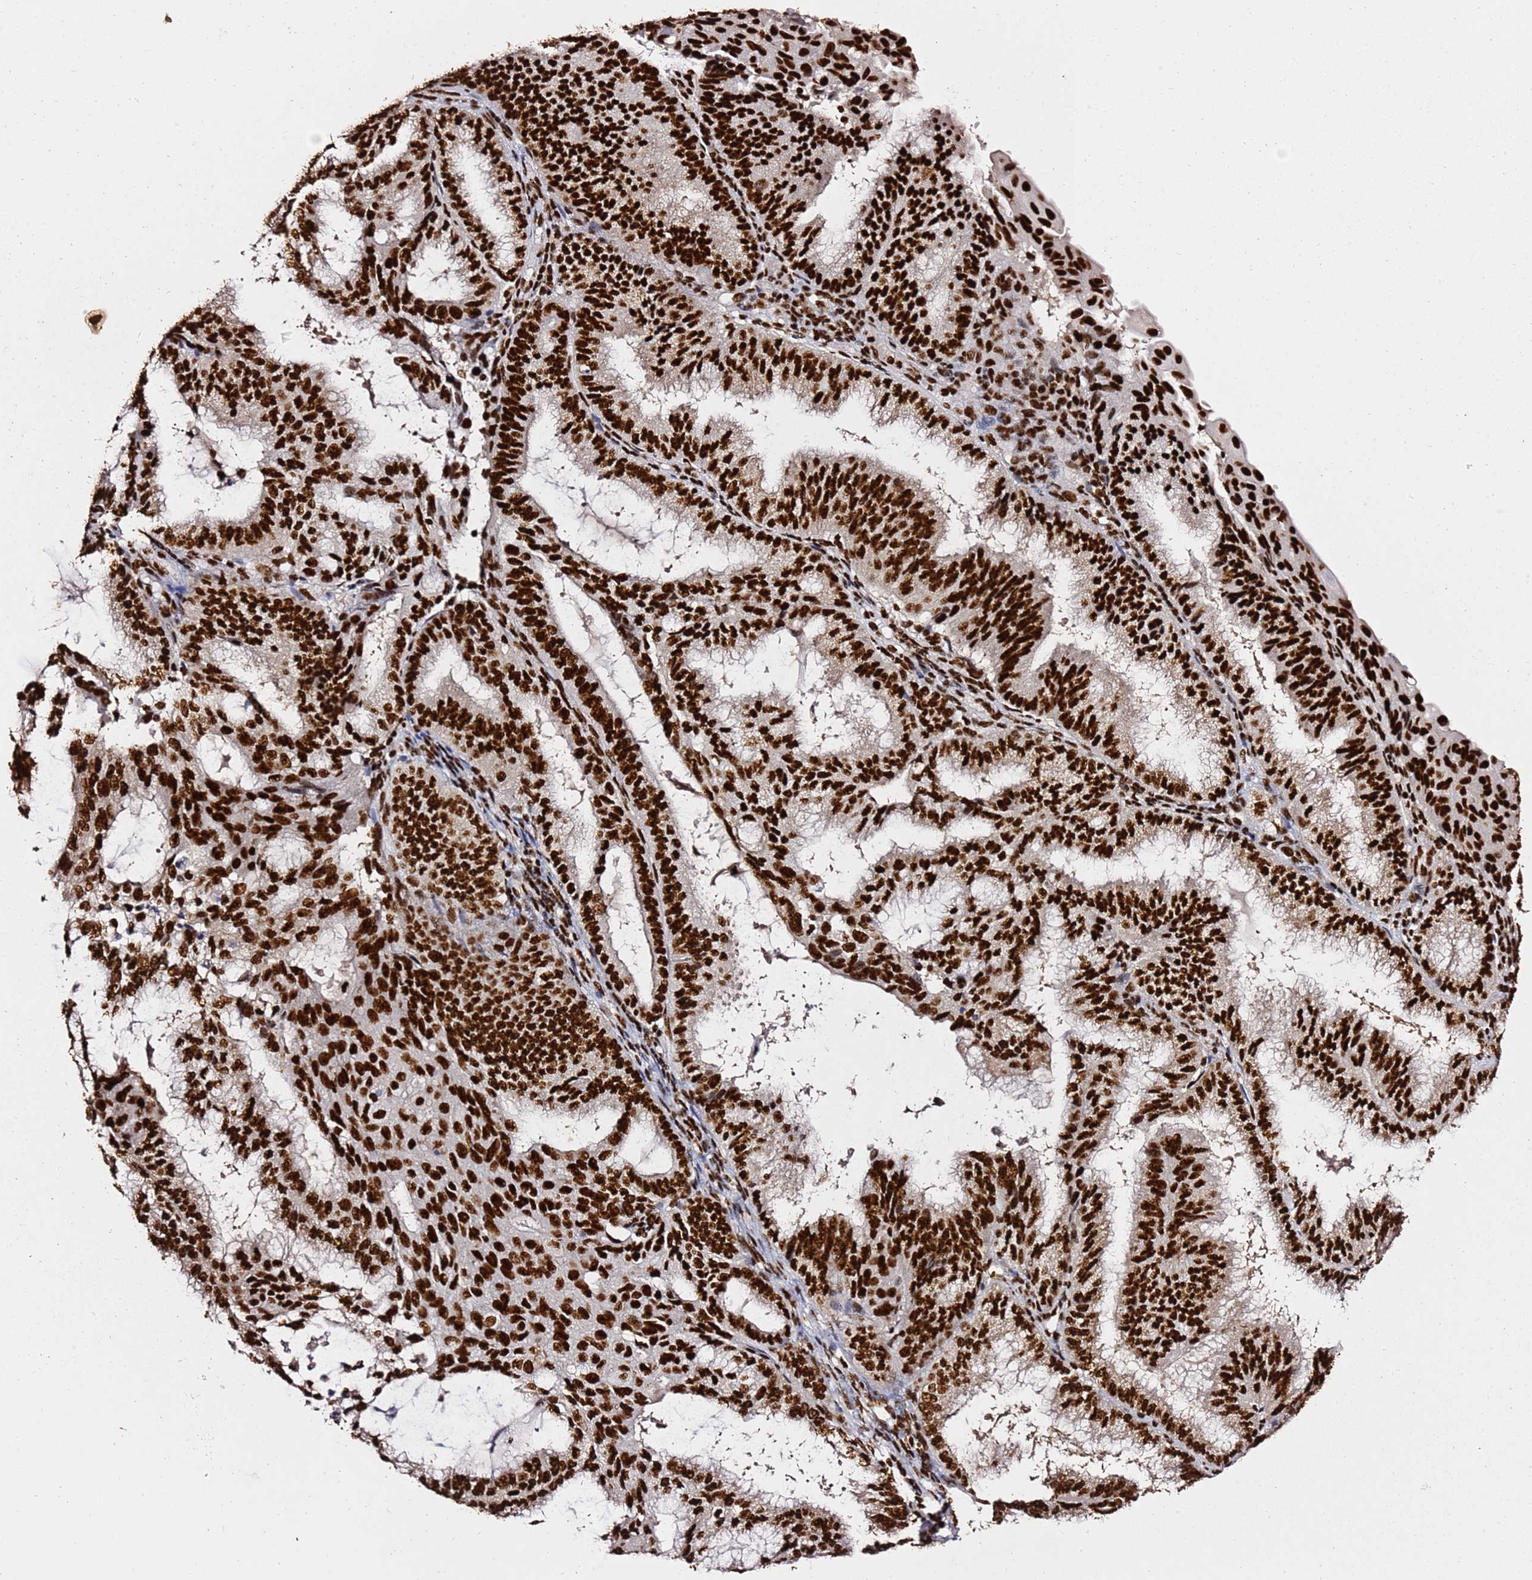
{"staining": {"intensity": "strong", "quantity": ">75%", "location": "nuclear"}, "tissue": "endometrial cancer", "cell_type": "Tumor cells", "image_type": "cancer", "snomed": [{"axis": "morphology", "description": "Adenocarcinoma, NOS"}, {"axis": "topography", "description": "Endometrium"}], "caption": "Endometrial cancer was stained to show a protein in brown. There is high levels of strong nuclear staining in approximately >75% of tumor cells.", "gene": "C6orf226", "patient": {"sex": "female", "age": 49}}